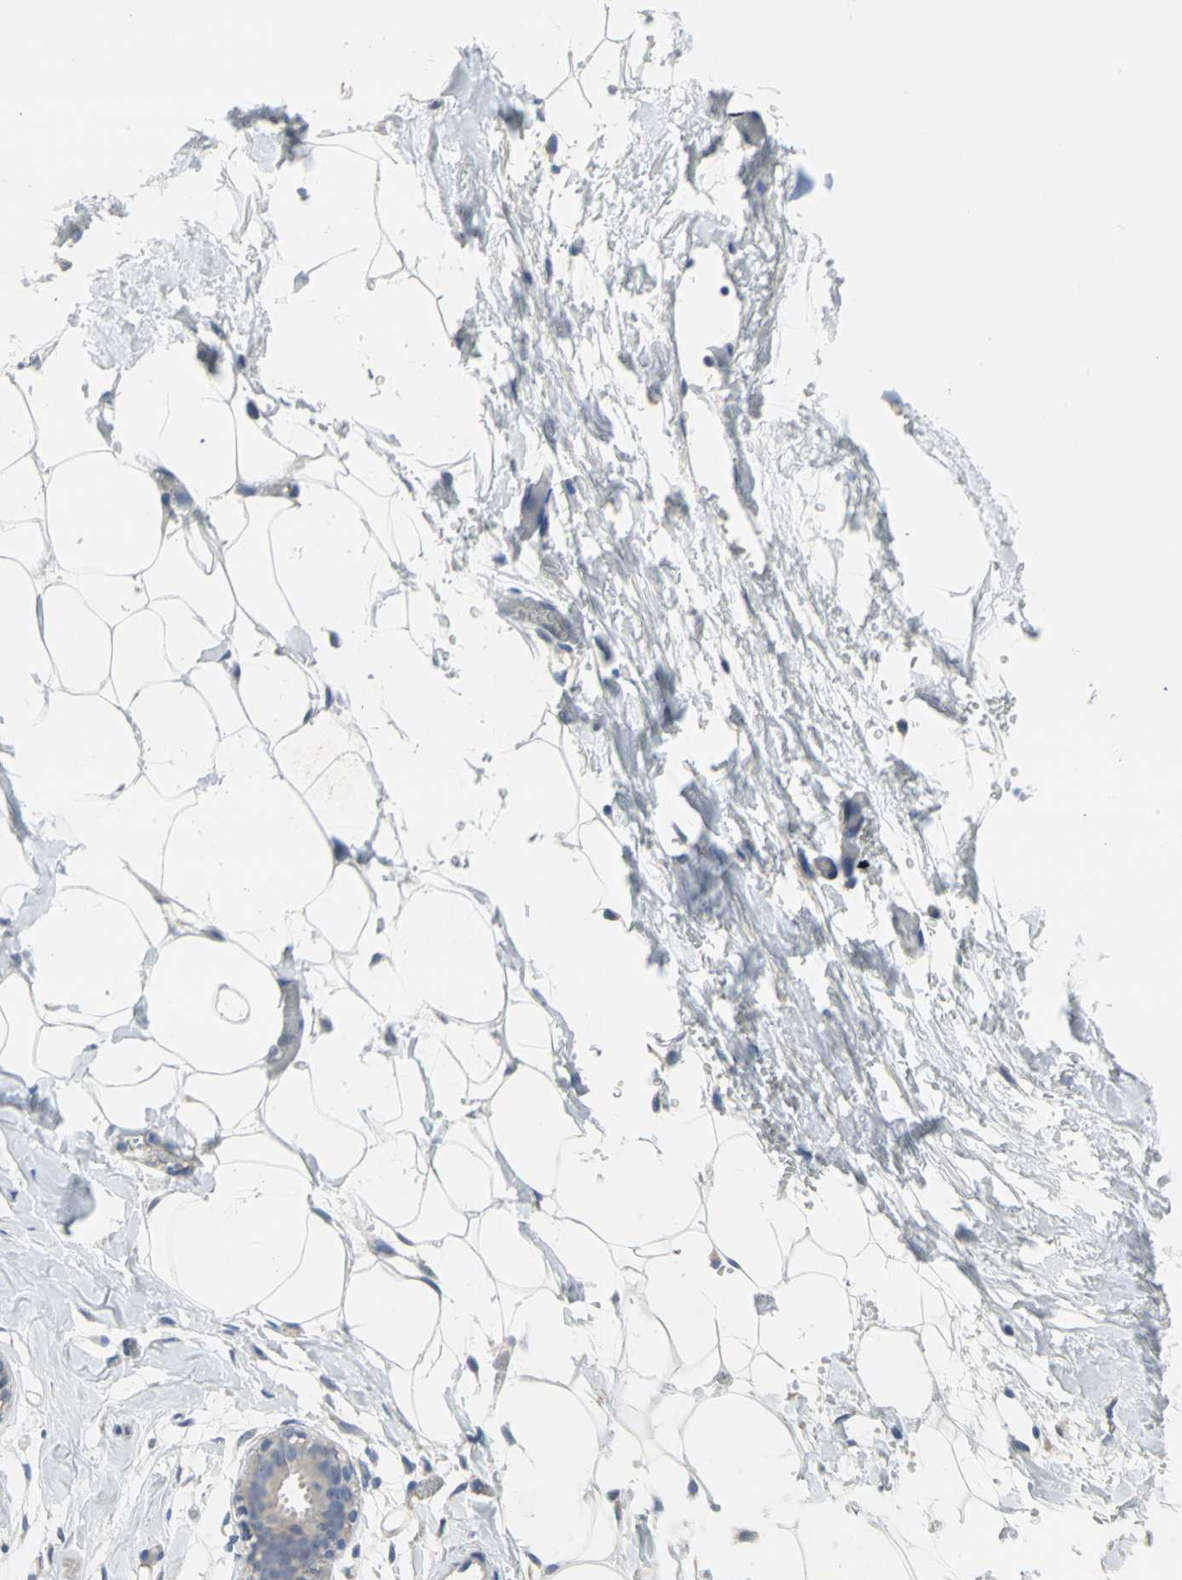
{"staining": {"intensity": "negative", "quantity": "none", "location": "none"}, "tissue": "adipose tissue", "cell_type": "Adipocytes", "image_type": "normal", "snomed": [{"axis": "morphology", "description": "Normal tissue, NOS"}, {"axis": "topography", "description": "Breast"}, {"axis": "topography", "description": "Soft tissue"}], "caption": "This is an immunohistochemistry micrograph of unremarkable adipose tissue. There is no positivity in adipocytes.", "gene": "HTR1F", "patient": {"sex": "female", "age": 25}}